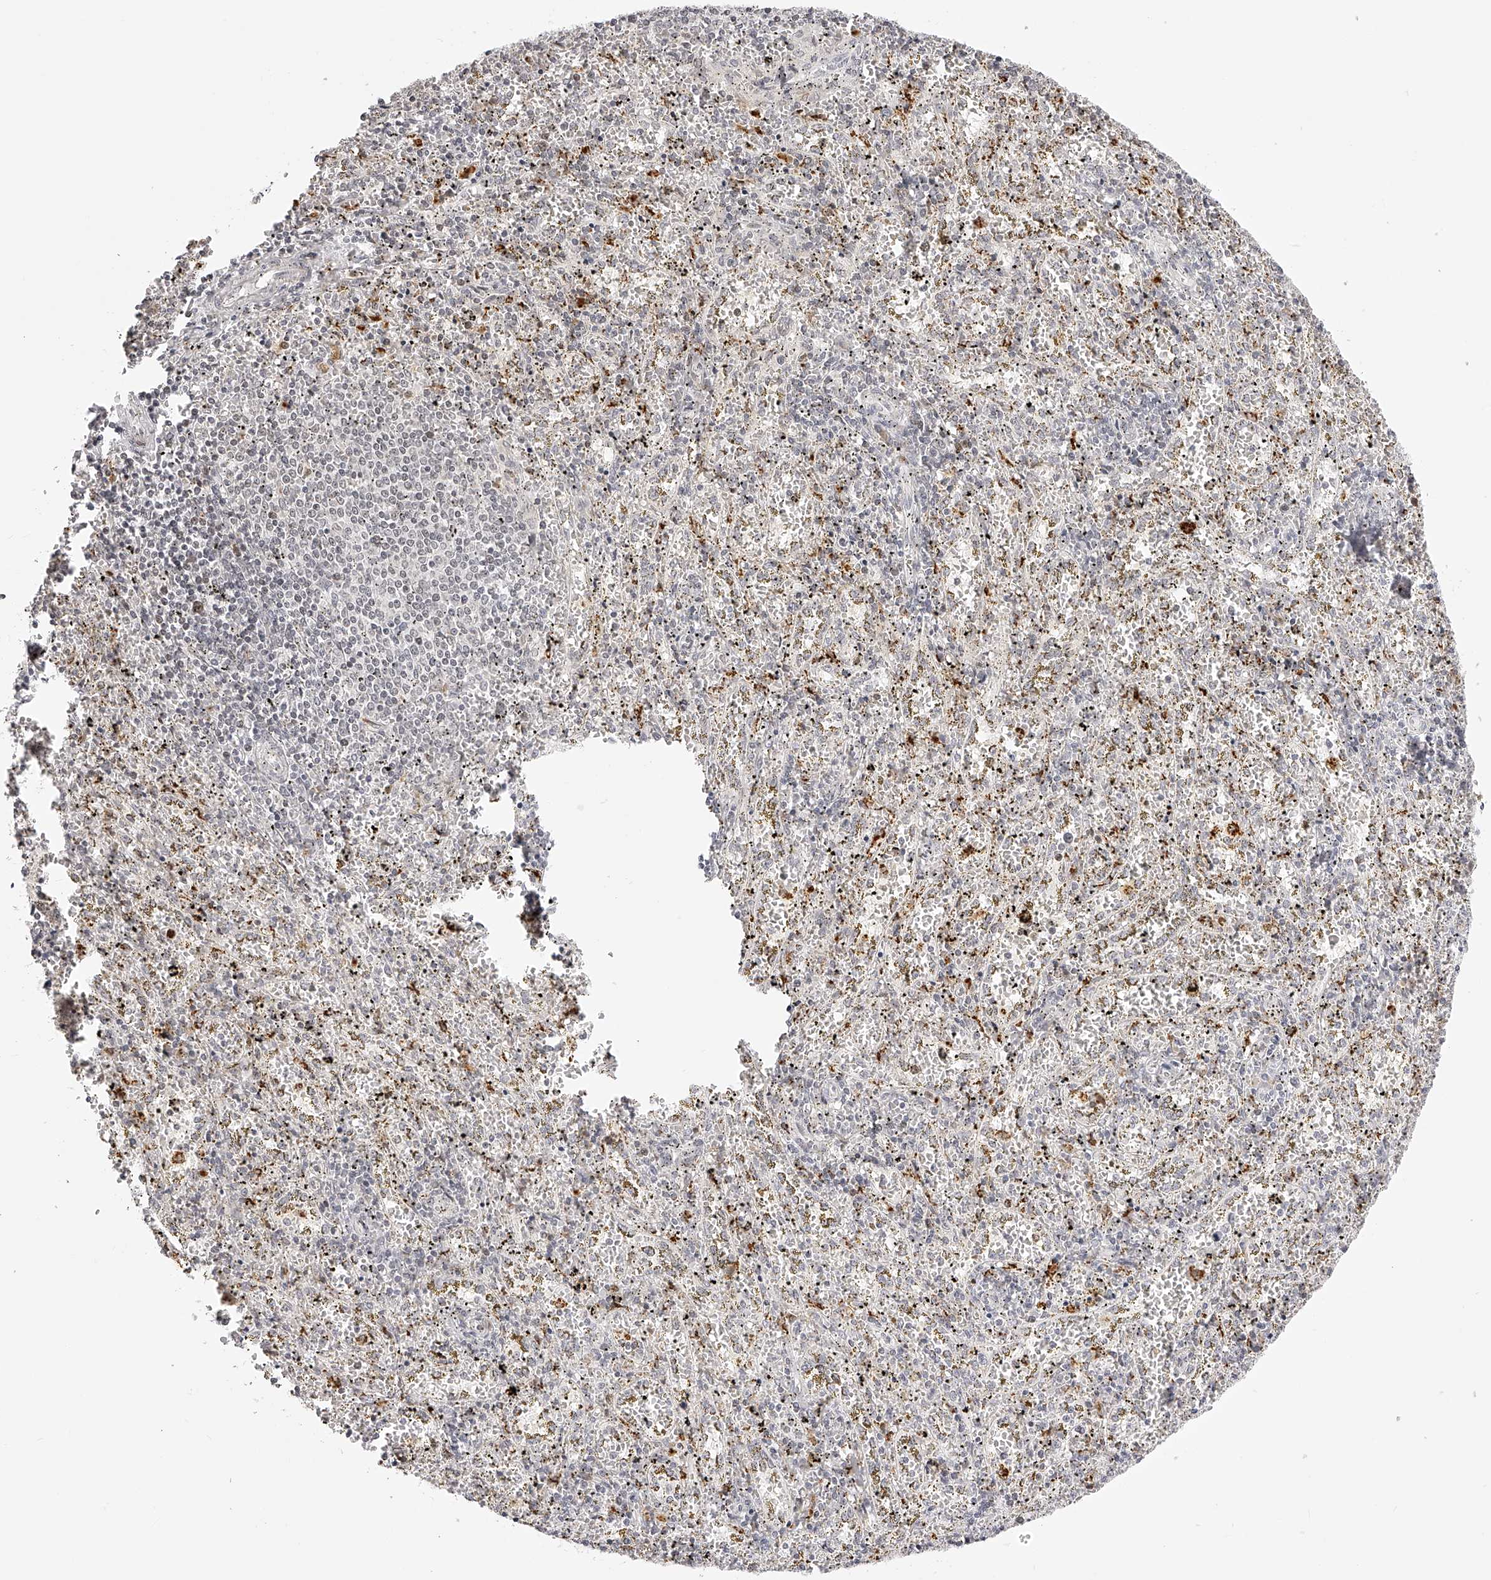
{"staining": {"intensity": "moderate", "quantity": "<25%", "location": "nuclear"}, "tissue": "spleen", "cell_type": "Cells in red pulp", "image_type": "normal", "snomed": [{"axis": "morphology", "description": "Normal tissue, NOS"}, {"axis": "topography", "description": "Spleen"}], "caption": "A micrograph of spleen stained for a protein demonstrates moderate nuclear brown staining in cells in red pulp.", "gene": "PLEKHG1", "patient": {"sex": "male", "age": 11}}